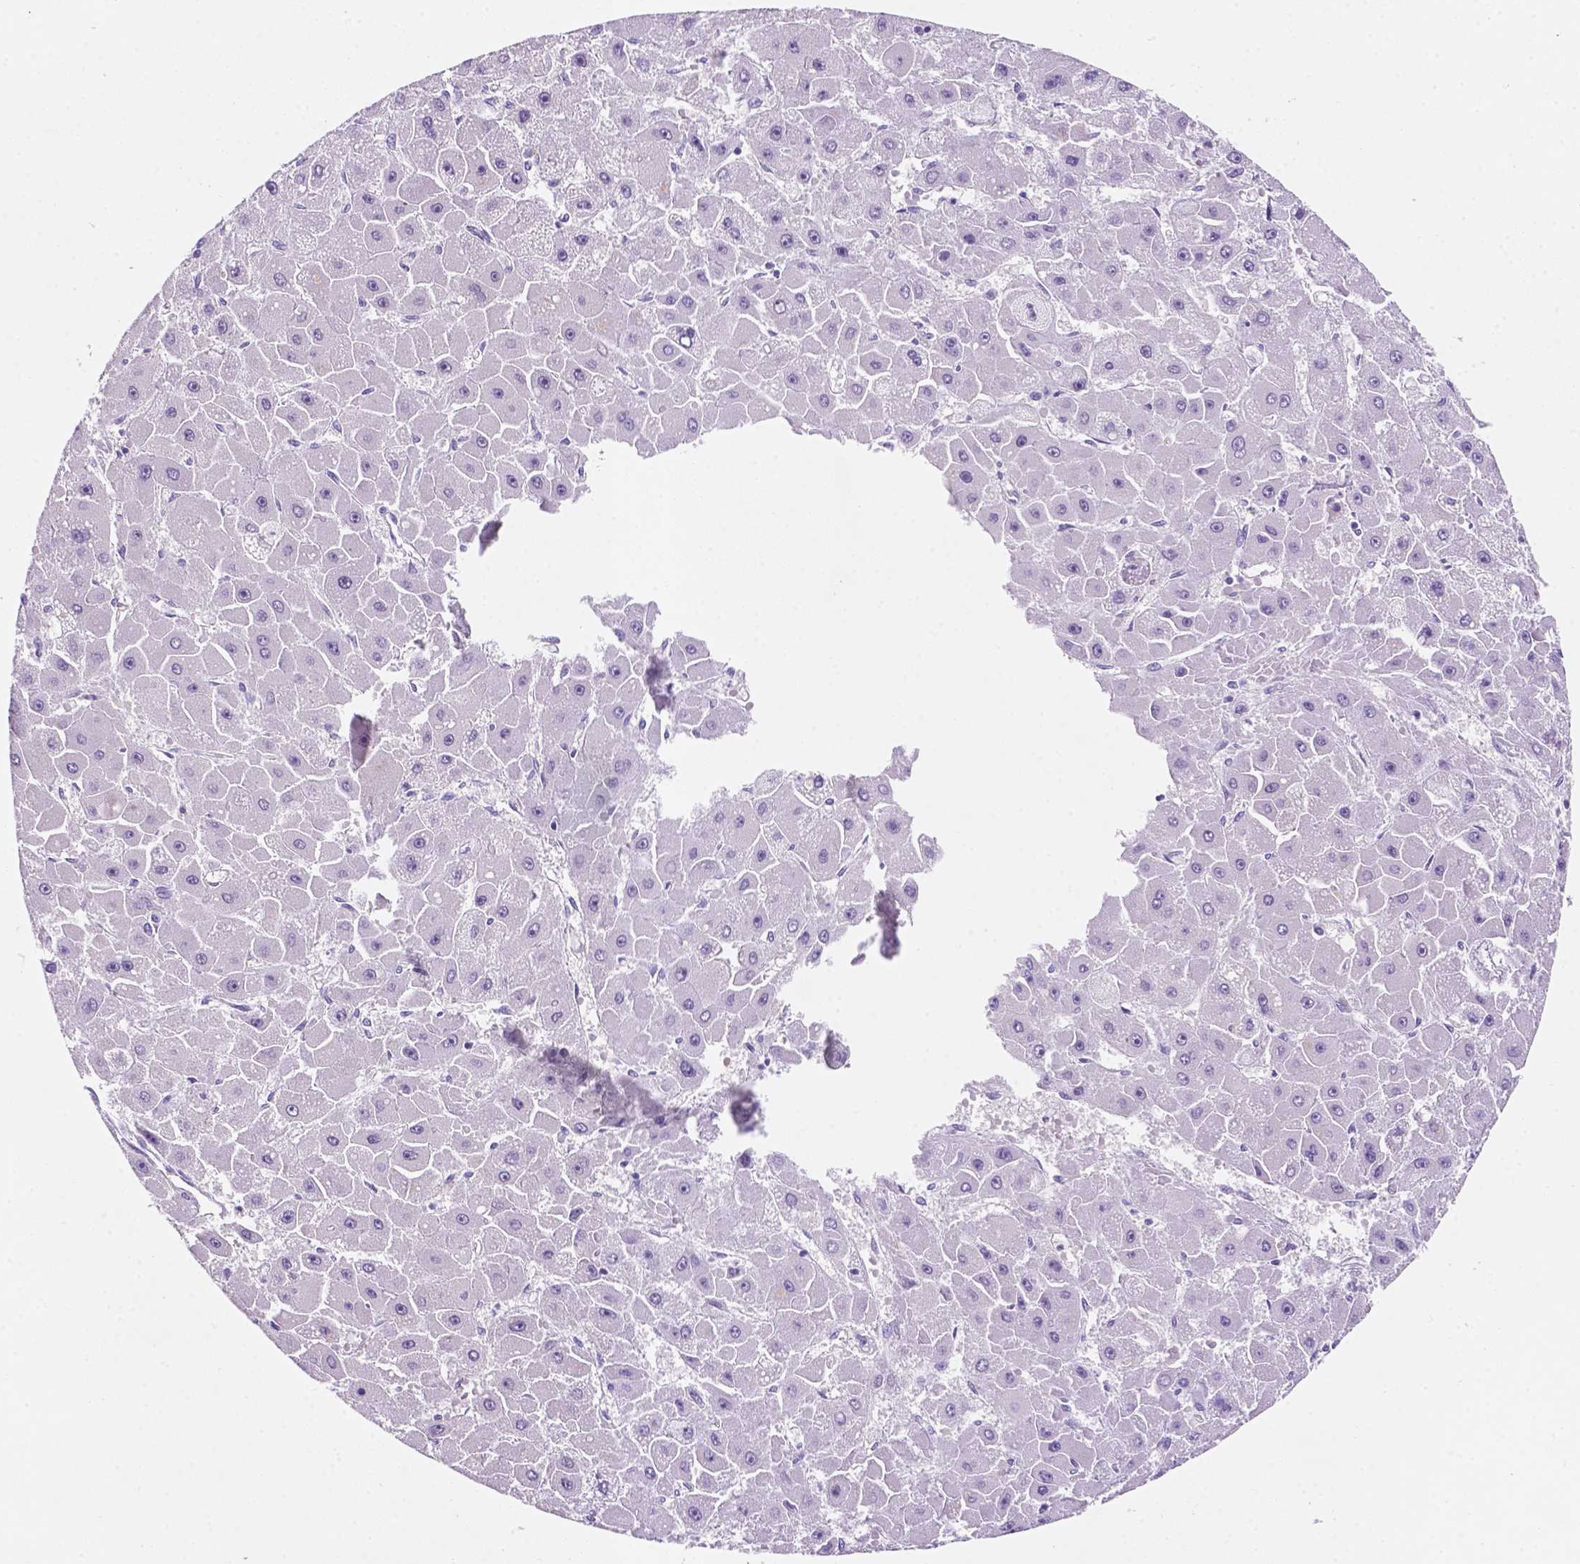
{"staining": {"intensity": "negative", "quantity": "none", "location": "none"}, "tissue": "liver cancer", "cell_type": "Tumor cells", "image_type": "cancer", "snomed": [{"axis": "morphology", "description": "Carcinoma, Hepatocellular, NOS"}, {"axis": "topography", "description": "Liver"}], "caption": "Immunohistochemical staining of liver hepatocellular carcinoma shows no significant positivity in tumor cells. (DAB immunohistochemistry with hematoxylin counter stain).", "gene": "EBLN2", "patient": {"sex": "female", "age": 25}}